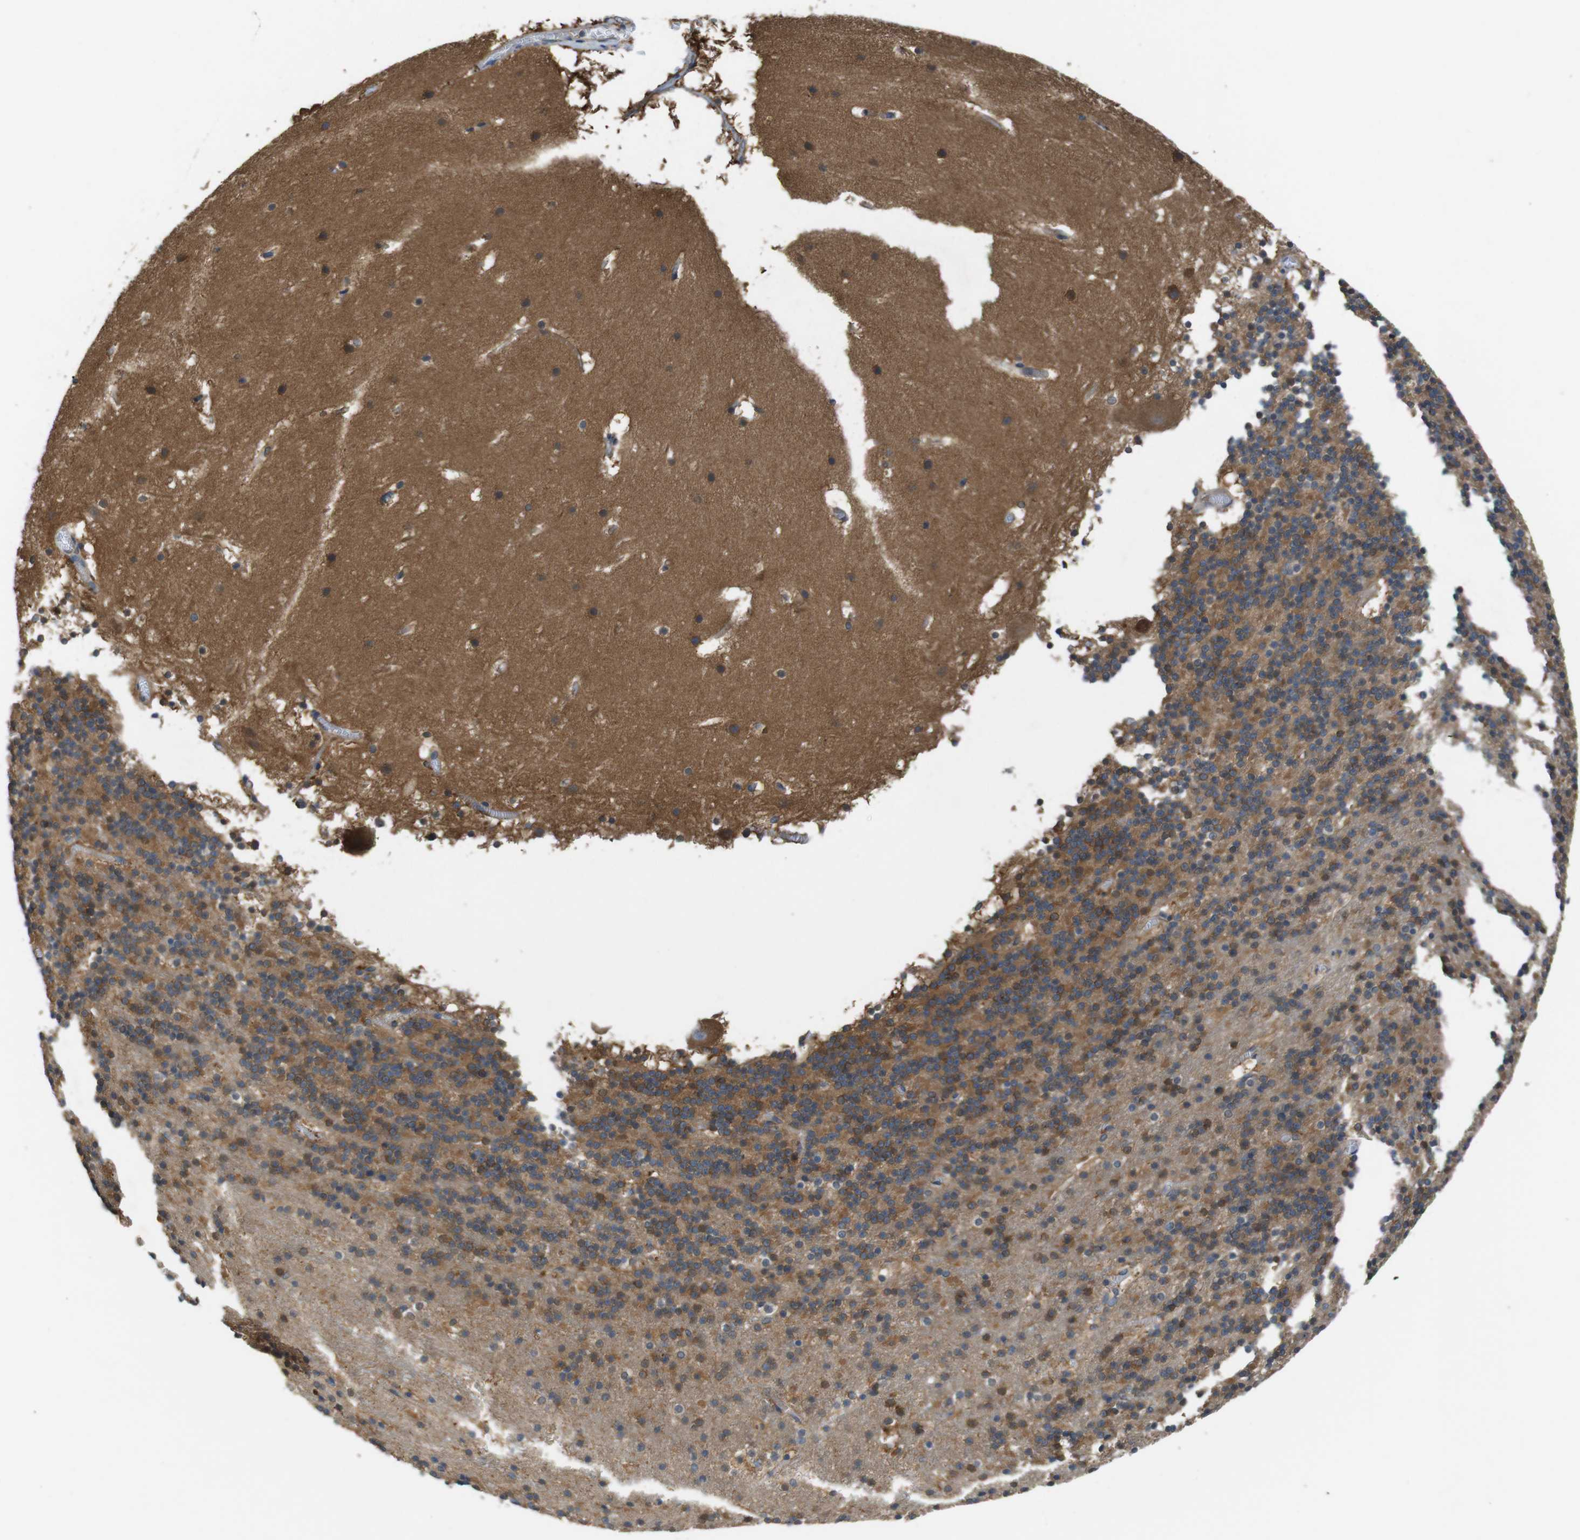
{"staining": {"intensity": "moderate", "quantity": "25%-75%", "location": "cytoplasmic/membranous"}, "tissue": "cerebellum", "cell_type": "Cells in granular layer", "image_type": "normal", "snomed": [{"axis": "morphology", "description": "Normal tissue, NOS"}, {"axis": "topography", "description": "Cerebellum"}], "caption": "Protein staining displays moderate cytoplasmic/membranous positivity in approximately 25%-75% of cells in granular layer in benign cerebellum. Nuclei are stained in blue.", "gene": "DCTN1", "patient": {"sex": "male", "age": 45}}